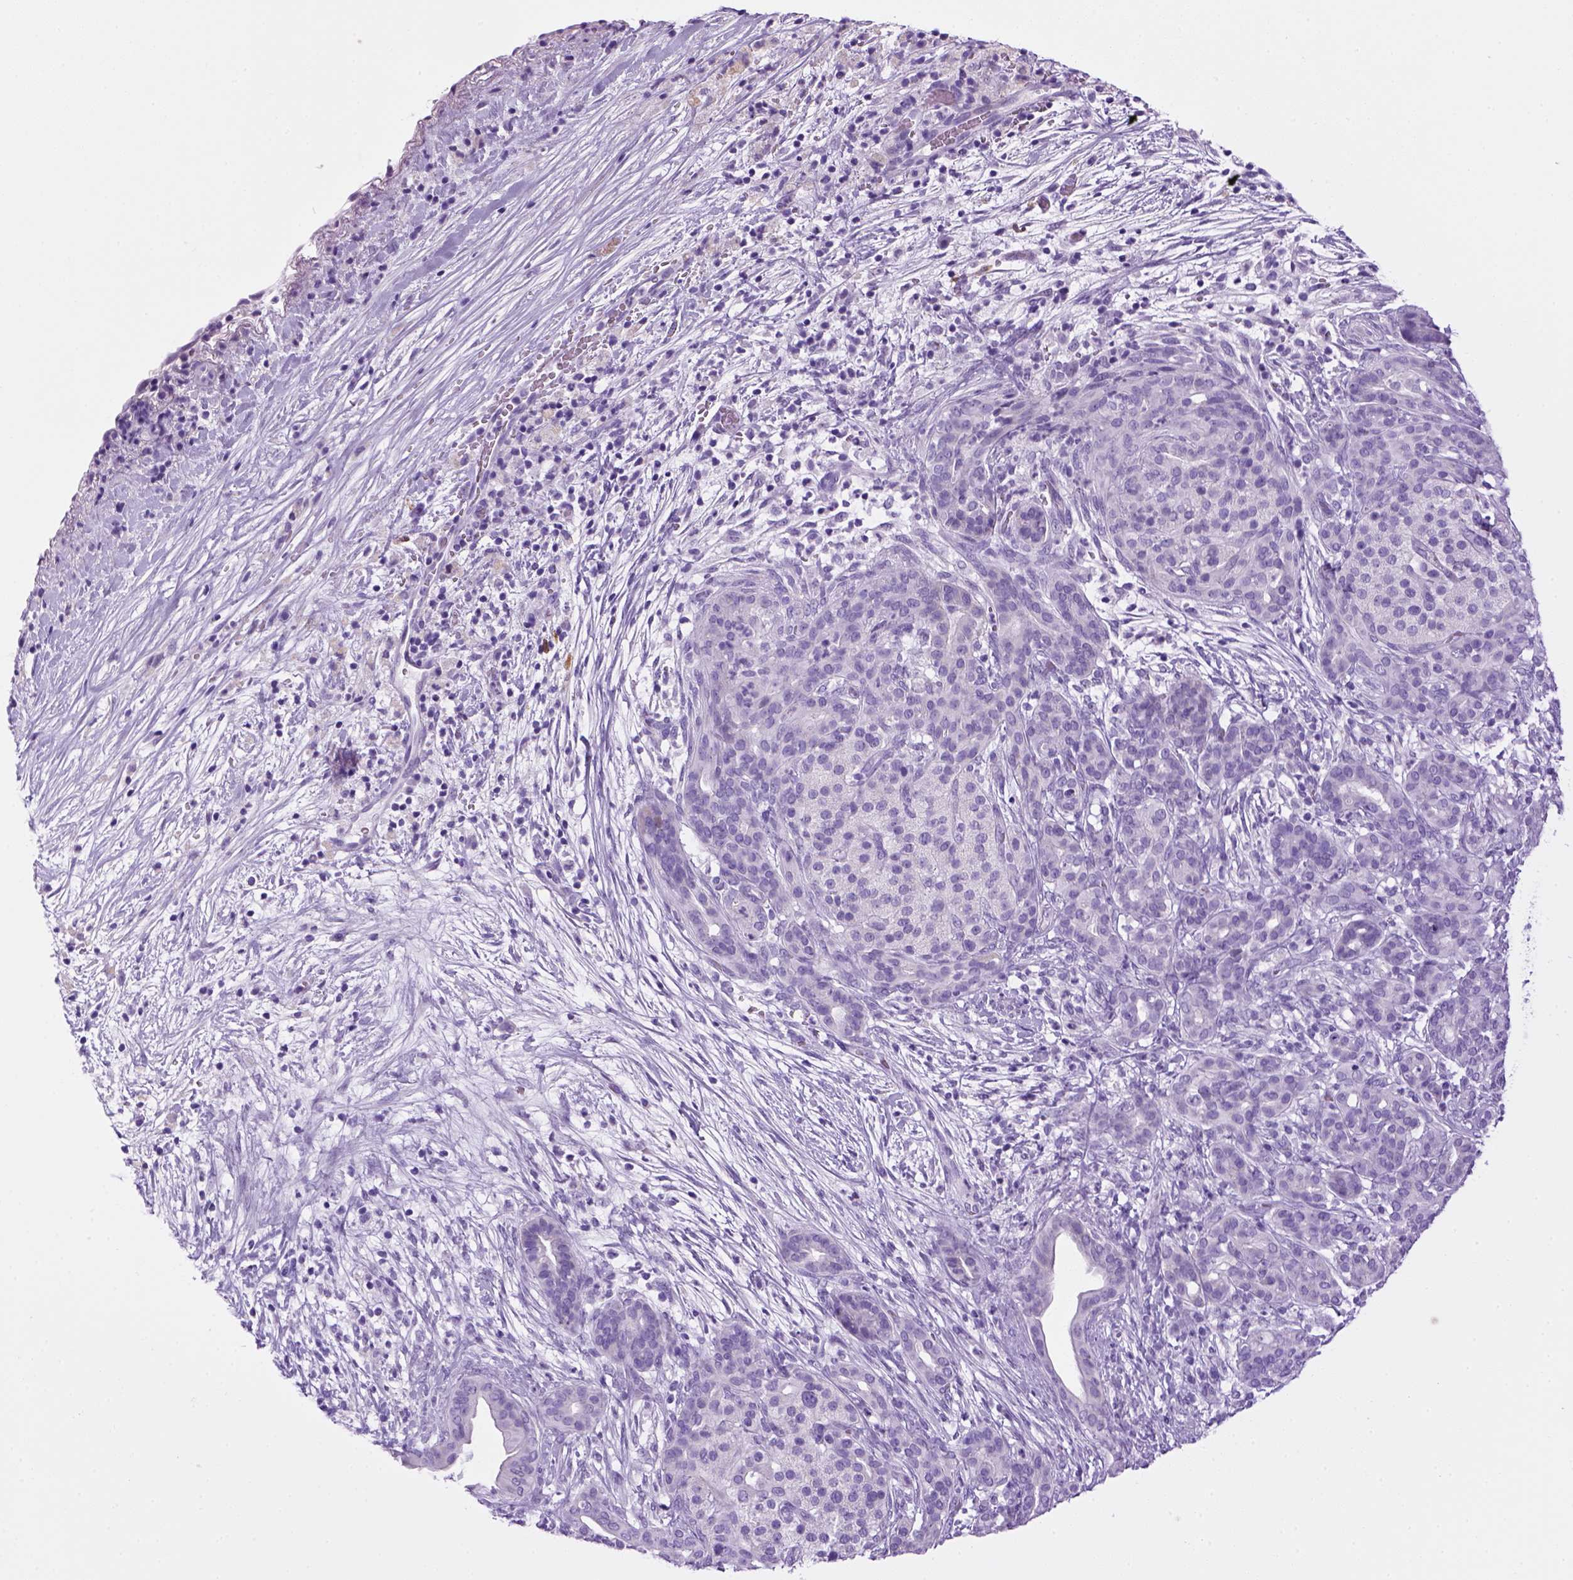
{"staining": {"intensity": "negative", "quantity": "none", "location": "none"}, "tissue": "pancreatic cancer", "cell_type": "Tumor cells", "image_type": "cancer", "snomed": [{"axis": "morphology", "description": "Adenocarcinoma, NOS"}, {"axis": "topography", "description": "Pancreas"}], "caption": "Pancreatic cancer was stained to show a protein in brown. There is no significant expression in tumor cells.", "gene": "SGCG", "patient": {"sex": "male", "age": 44}}